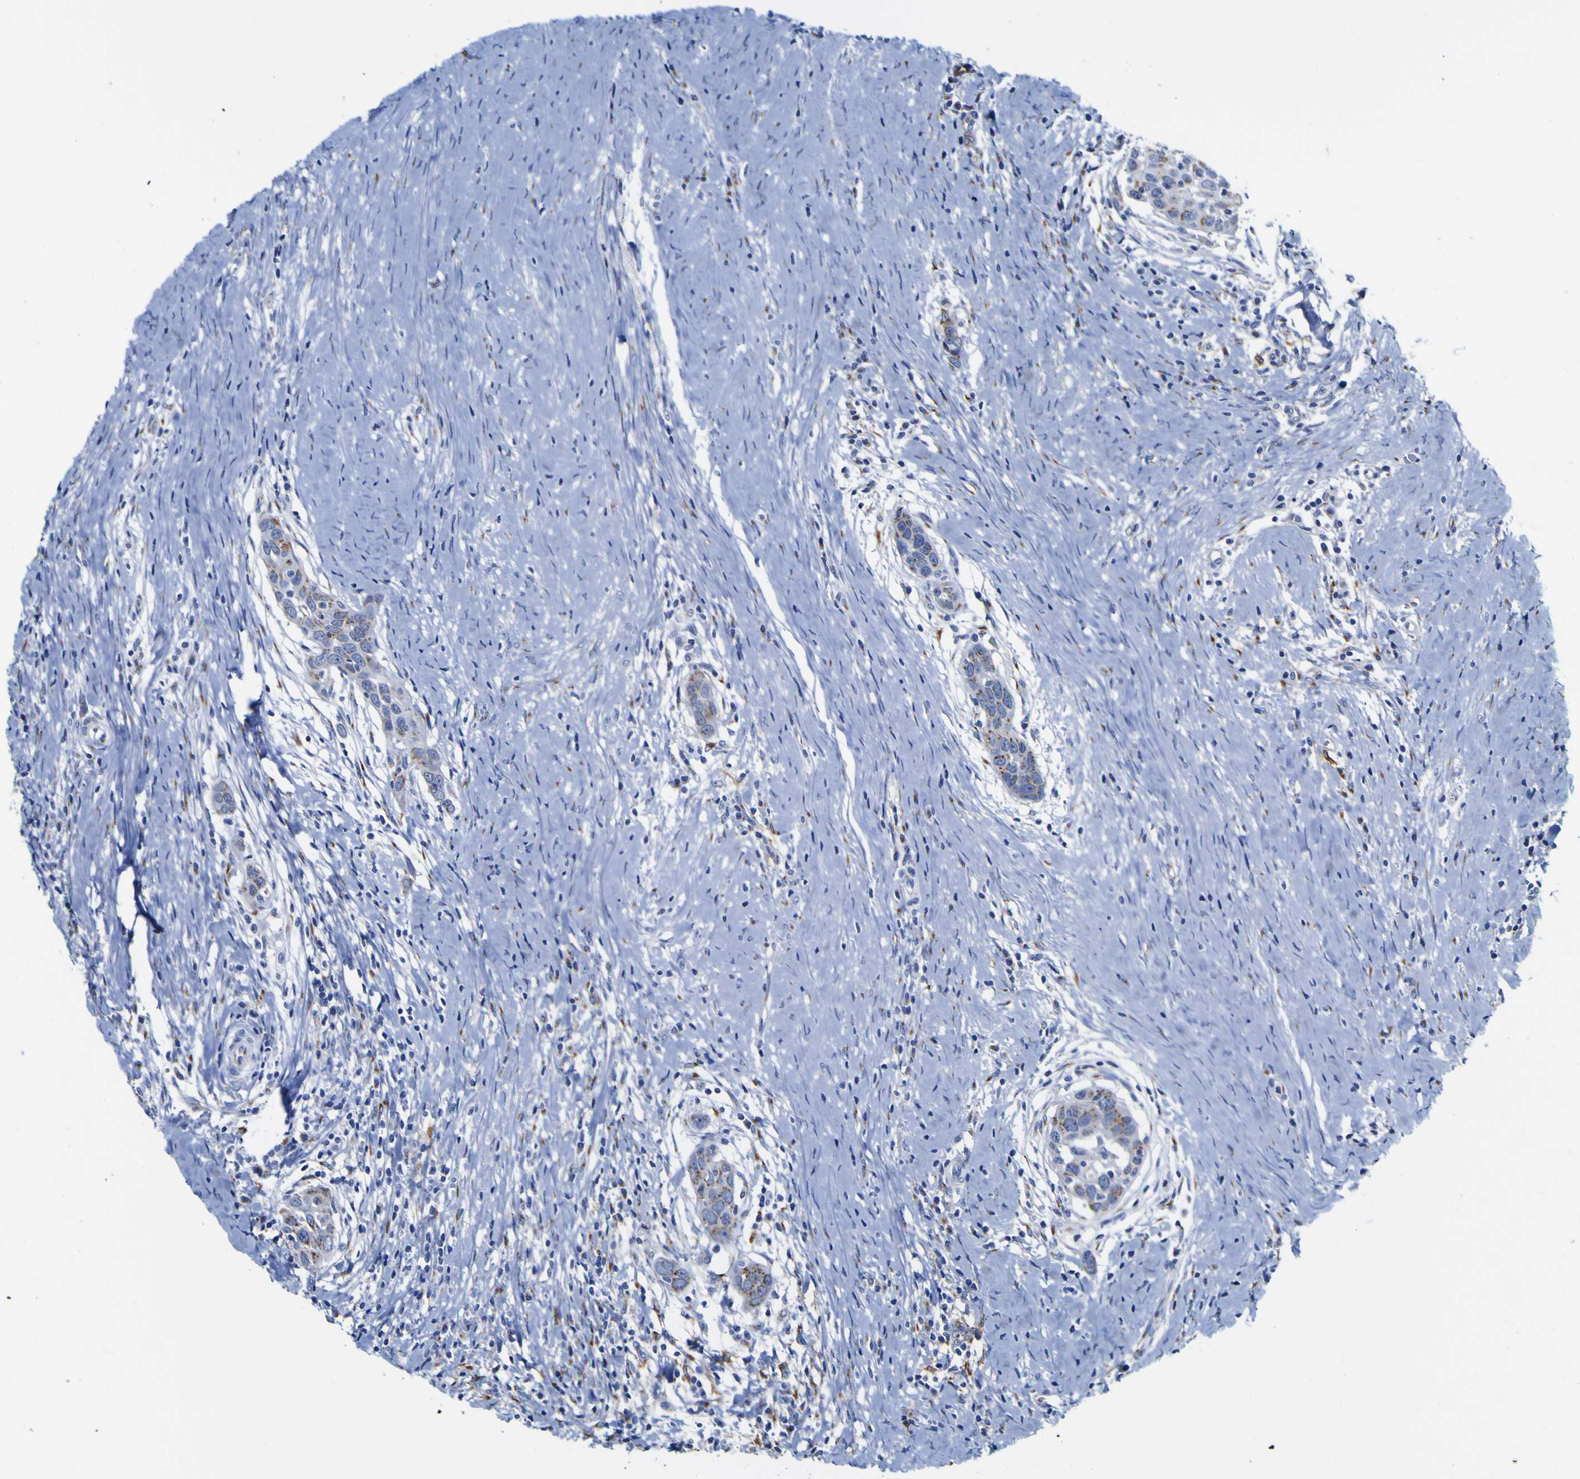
{"staining": {"intensity": "moderate", "quantity": "25%-75%", "location": "cytoplasmic/membranous"}, "tissue": "head and neck cancer", "cell_type": "Tumor cells", "image_type": "cancer", "snomed": [{"axis": "morphology", "description": "Squamous cell carcinoma, NOS"}, {"axis": "topography", "description": "Oral tissue"}, {"axis": "topography", "description": "Head-Neck"}], "caption": "The immunohistochemical stain labels moderate cytoplasmic/membranous staining in tumor cells of head and neck cancer tissue.", "gene": "GOLM1", "patient": {"sex": "female", "age": 50}}